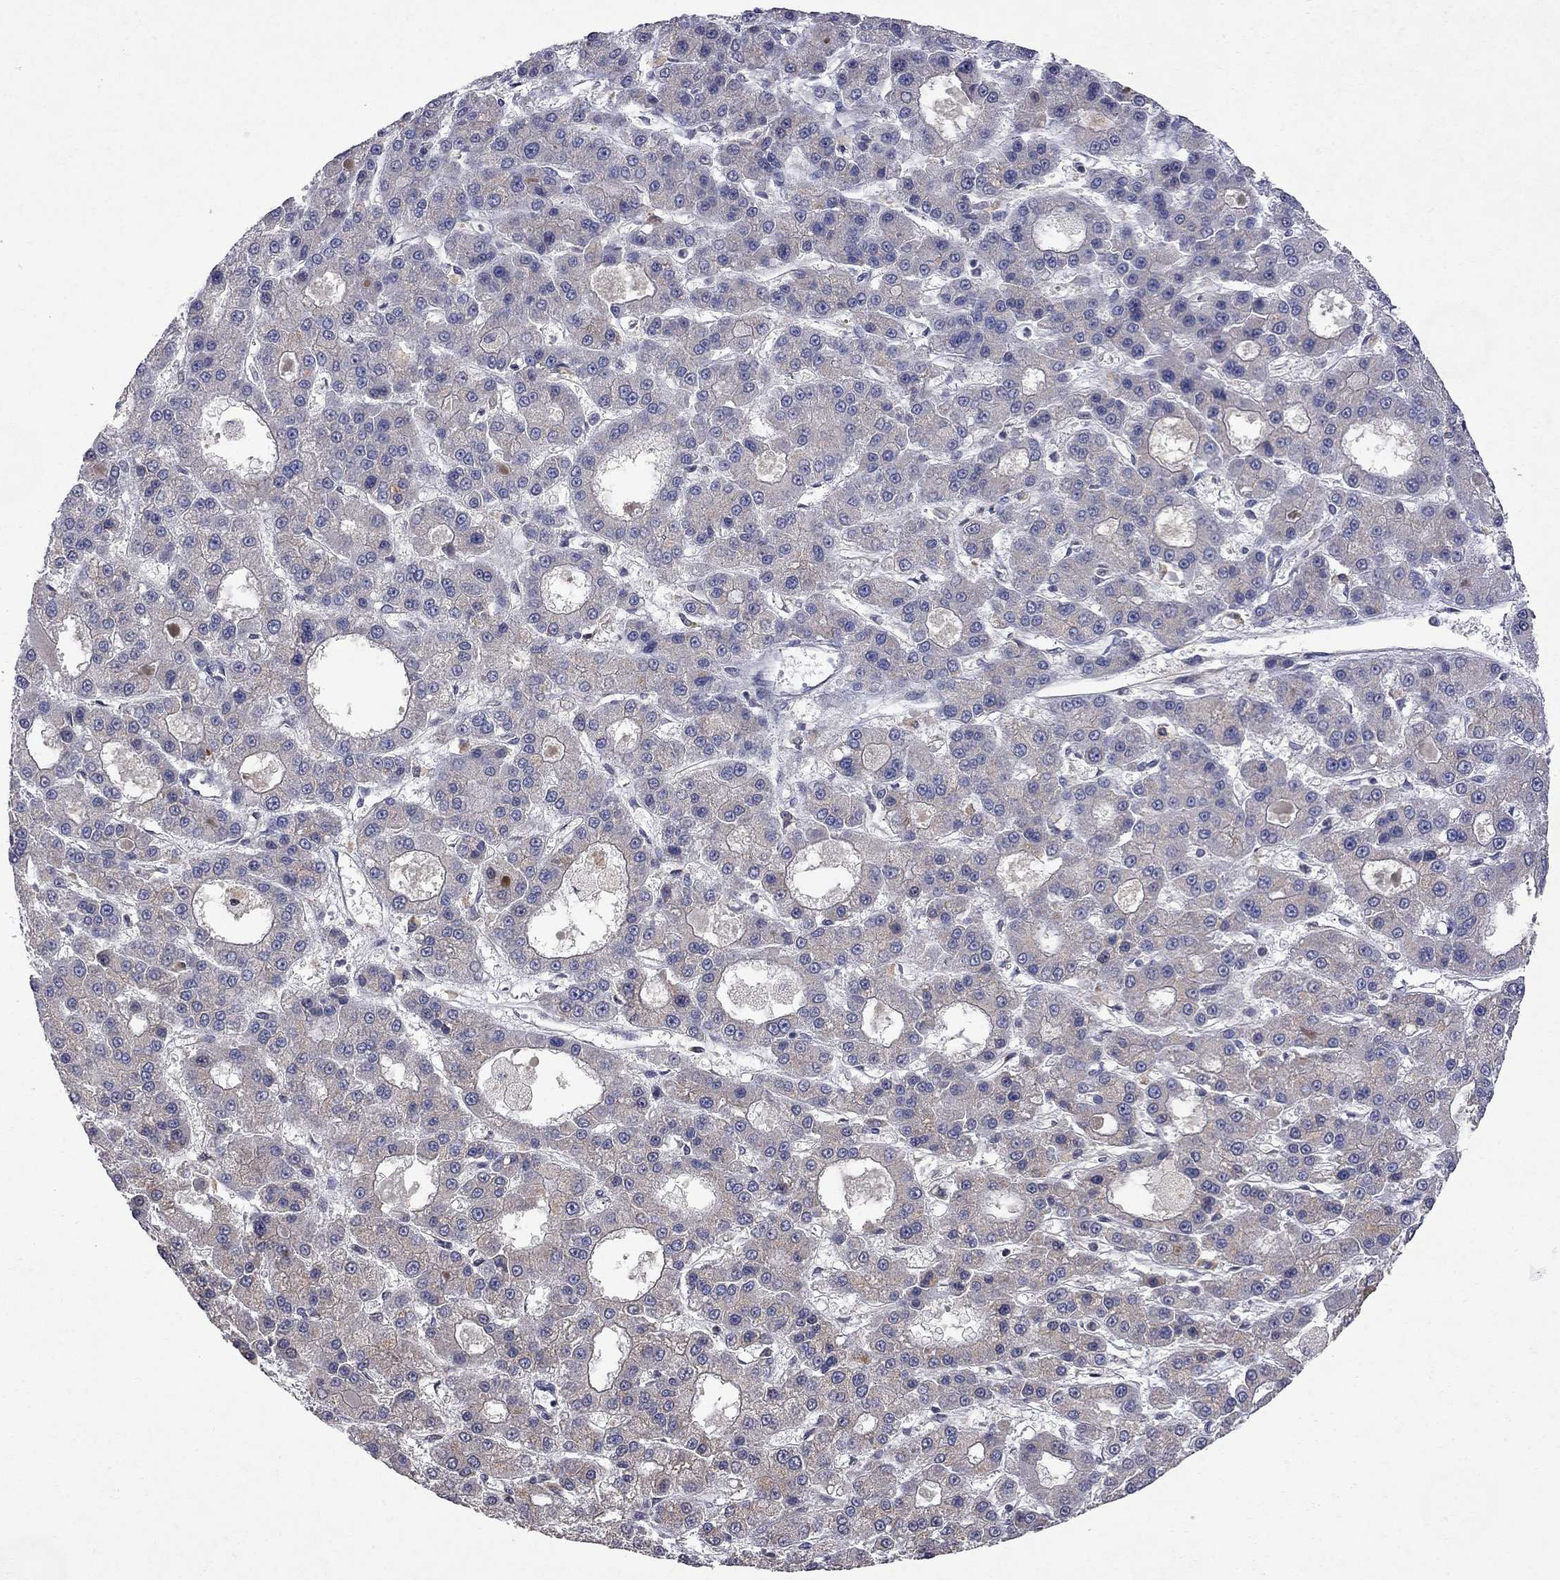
{"staining": {"intensity": "weak", "quantity": "<25%", "location": "cytoplasmic/membranous"}, "tissue": "liver cancer", "cell_type": "Tumor cells", "image_type": "cancer", "snomed": [{"axis": "morphology", "description": "Carcinoma, Hepatocellular, NOS"}, {"axis": "topography", "description": "Liver"}], "caption": "Immunohistochemistry (IHC) image of human liver cancer stained for a protein (brown), which exhibits no staining in tumor cells.", "gene": "ABI3", "patient": {"sex": "male", "age": 70}}